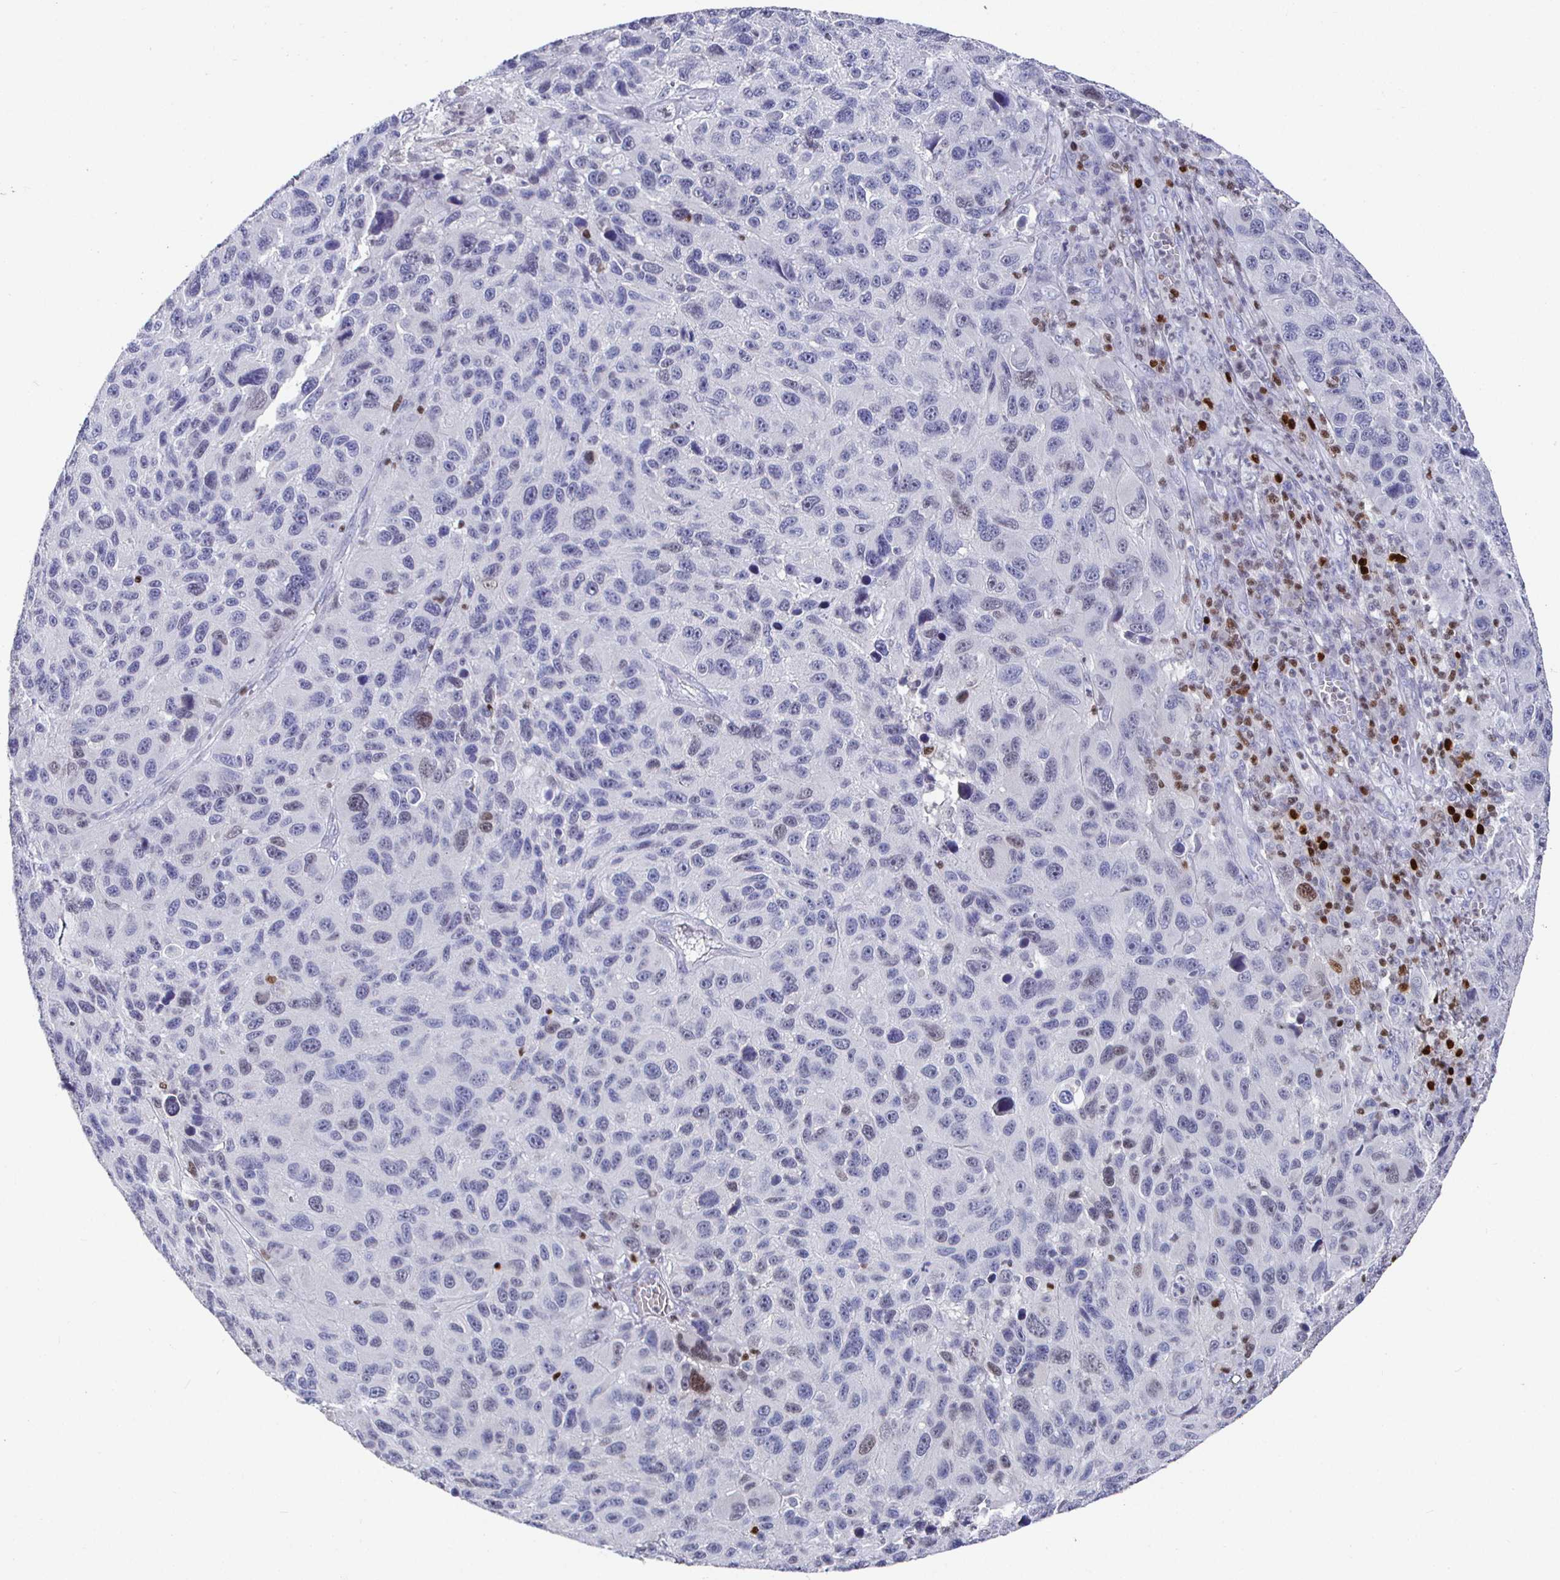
{"staining": {"intensity": "negative", "quantity": "none", "location": "none"}, "tissue": "melanoma", "cell_type": "Tumor cells", "image_type": "cancer", "snomed": [{"axis": "morphology", "description": "Malignant melanoma, NOS"}, {"axis": "topography", "description": "Skin"}], "caption": "Immunohistochemistry of human melanoma displays no staining in tumor cells. (DAB IHC, high magnification).", "gene": "RUNX2", "patient": {"sex": "male", "age": 53}}